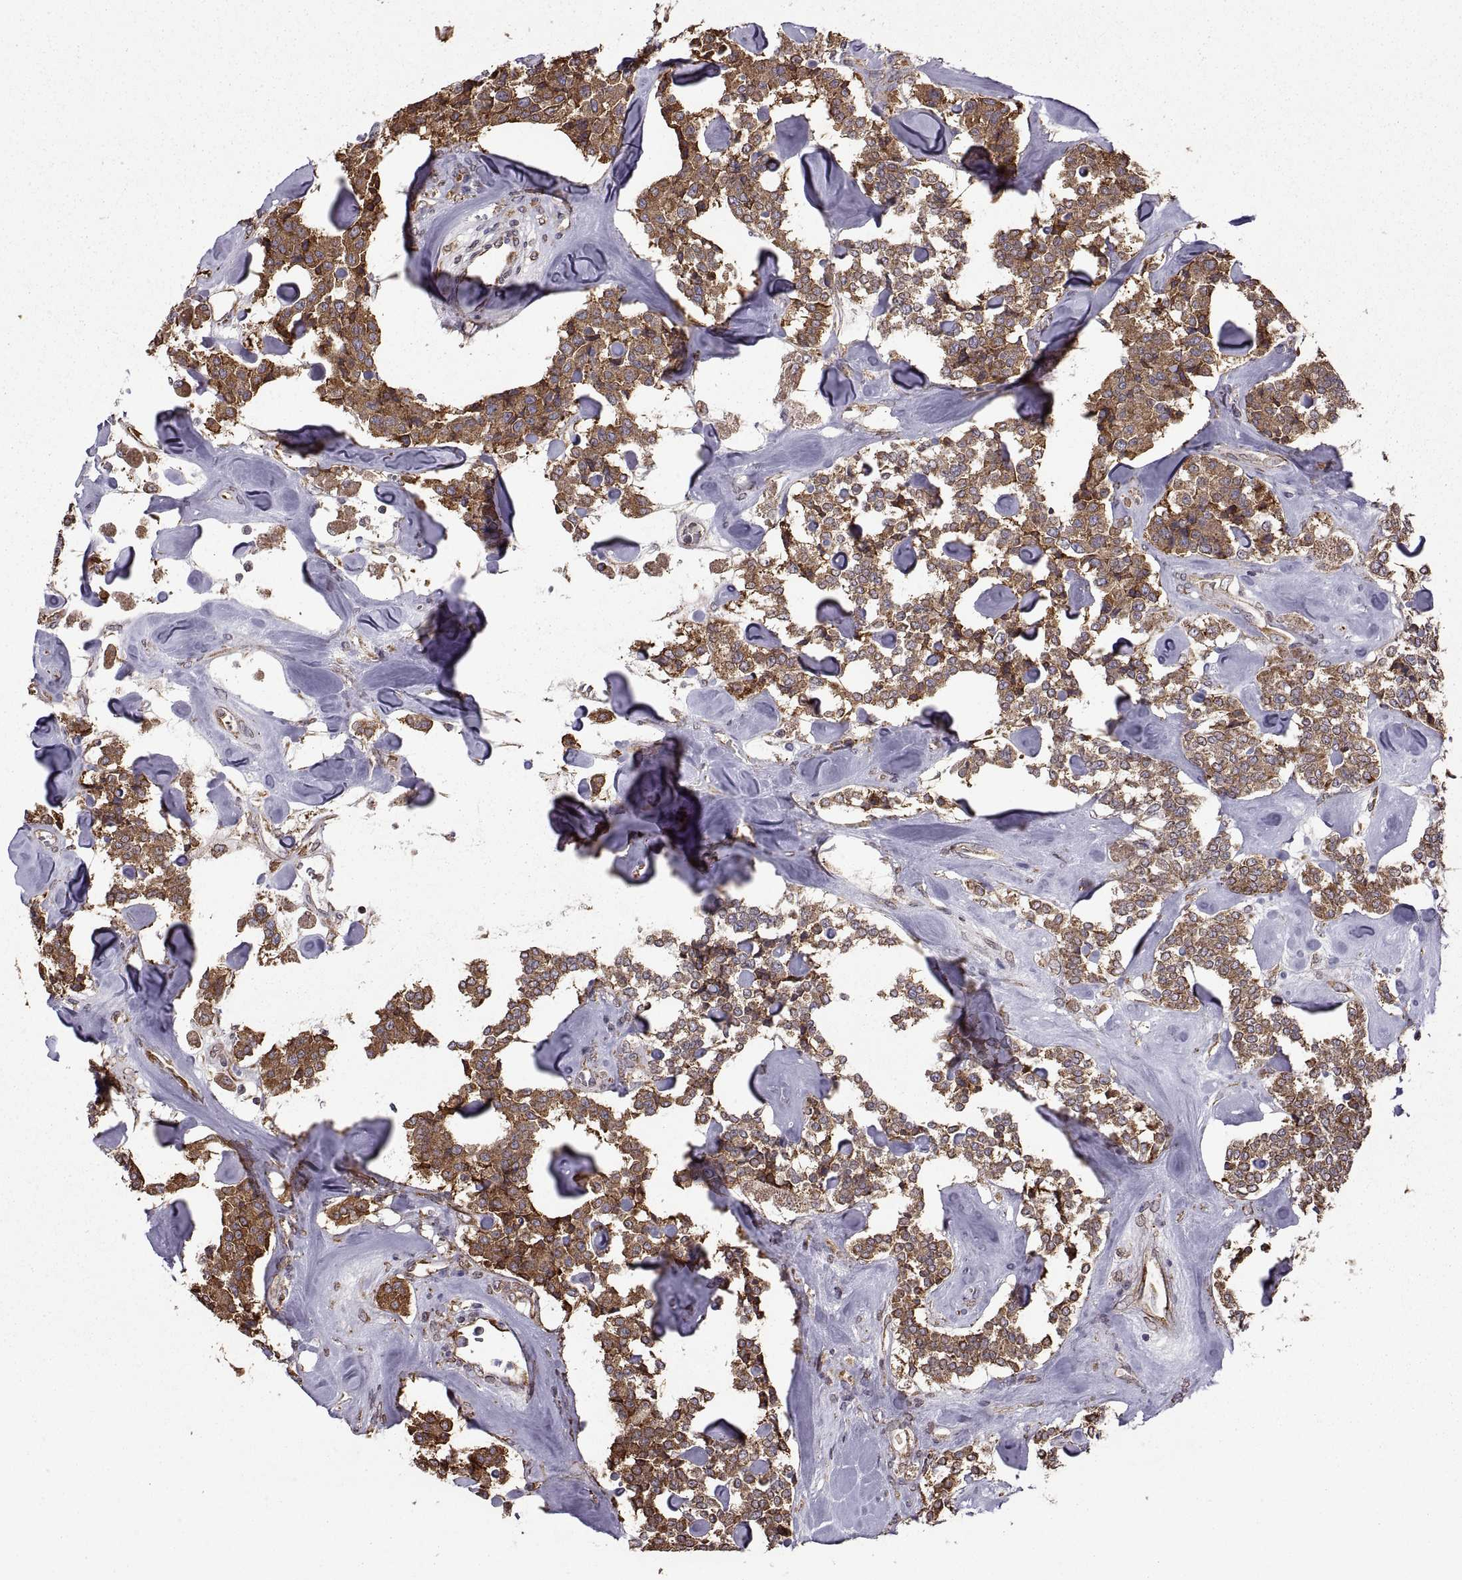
{"staining": {"intensity": "moderate", "quantity": ">75%", "location": "cytoplasmic/membranous"}, "tissue": "carcinoid", "cell_type": "Tumor cells", "image_type": "cancer", "snomed": [{"axis": "morphology", "description": "Carcinoid, malignant, NOS"}, {"axis": "topography", "description": "Pancreas"}], "caption": "Brown immunohistochemical staining in human carcinoid (malignant) shows moderate cytoplasmic/membranous positivity in about >75% of tumor cells. (DAB (3,3'-diaminobenzidine) IHC, brown staining for protein, blue staining for nuclei).", "gene": "PDIA3", "patient": {"sex": "male", "age": 41}}